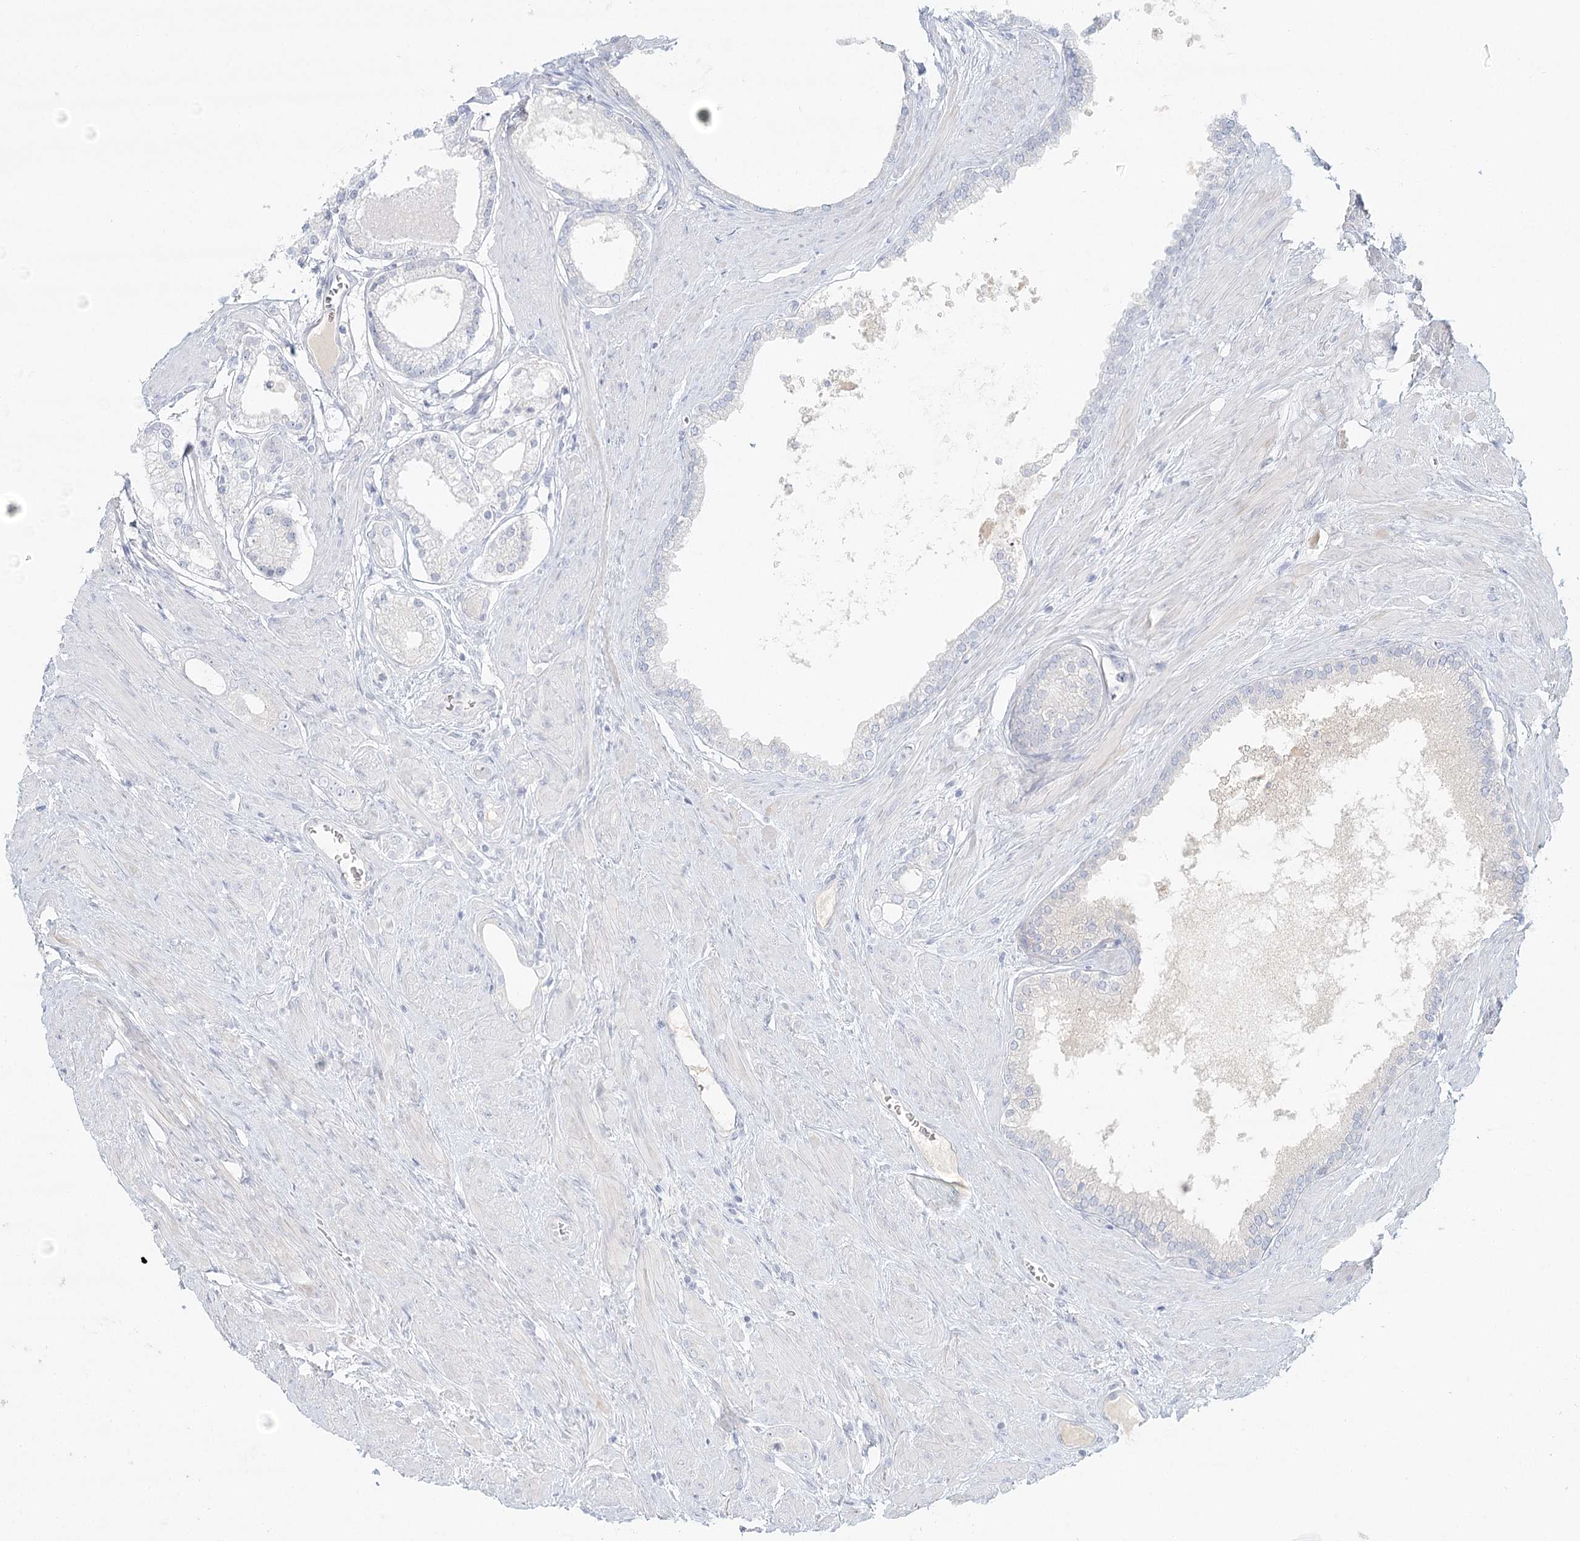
{"staining": {"intensity": "negative", "quantity": "none", "location": "none"}, "tissue": "prostate cancer", "cell_type": "Tumor cells", "image_type": "cancer", "snomed": [{"axis": "morphology", "description": "Adenocarcinoma, Low grade"}, {"axis": "topography", "description": "Prostate"}], "caption": "There is no significant expression in tumor cells of prostate cancer. The staining is performed using DAB (3,3'-diaminobenzidine) brown chromogen with nuclei counter-stained in using hematoxylin.", "gene": "DMGDH", "patient": {"sex": "male", "age": 62}}